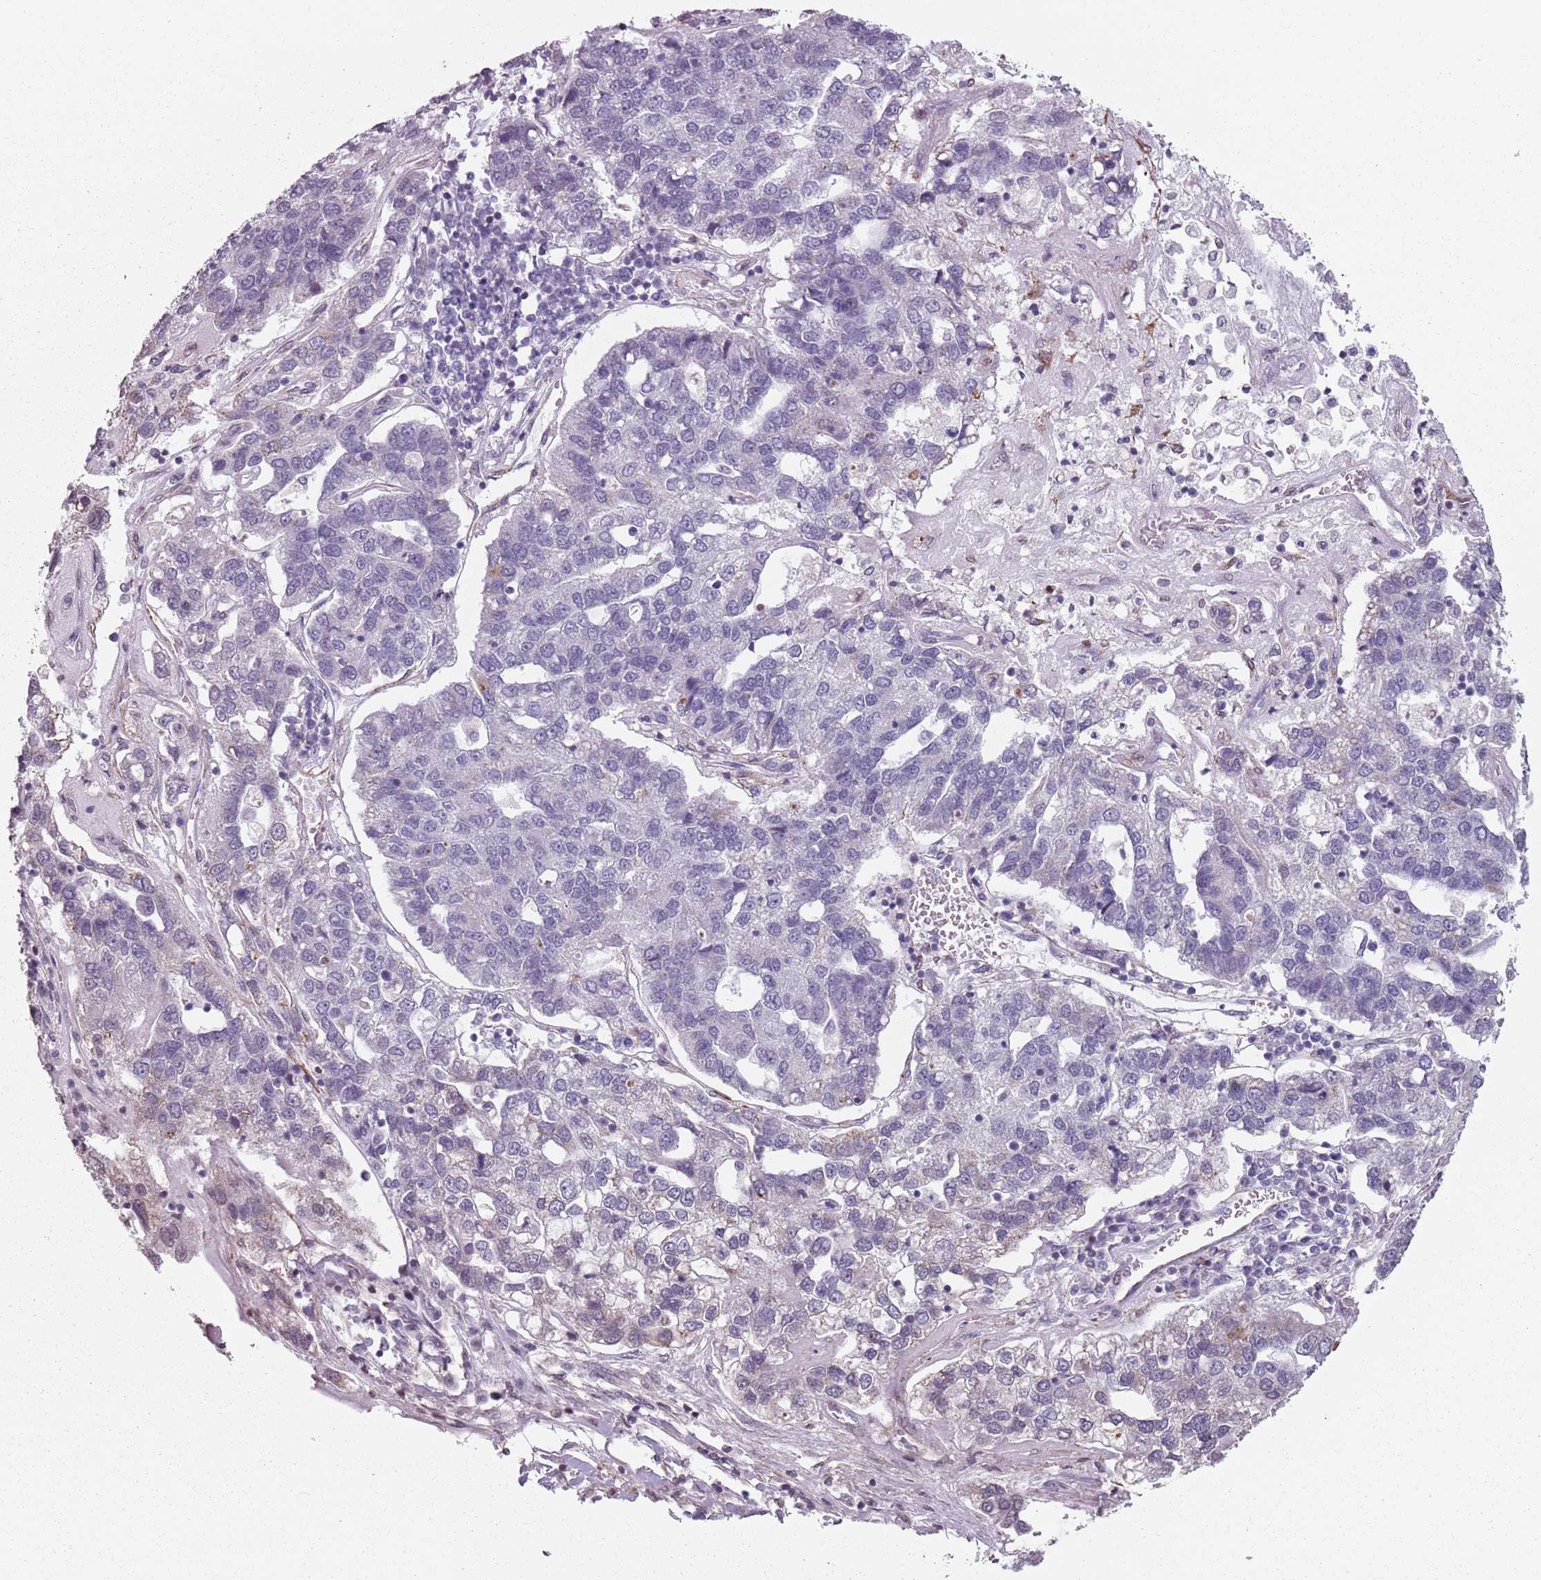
{"staining": {"intensity": "negative", "quantity": "none", "location": "none"}, "tissue": "pancreatic cancer", "cell_type": "Tumor cells", "image_type": "cancer", "snomed": [{"axis": "morphology", "description": "Adenocarcinoma, NOS"}, {"axis": "topography", "description": "Pancreas"}], "caption": "Pancreatic adenocarcinoma stained for a protein using immunohistochemistry (IHC) shows no expression tumor cells.", "gene": "TMC4", "patient": {"sex": "female", "age": 61}}